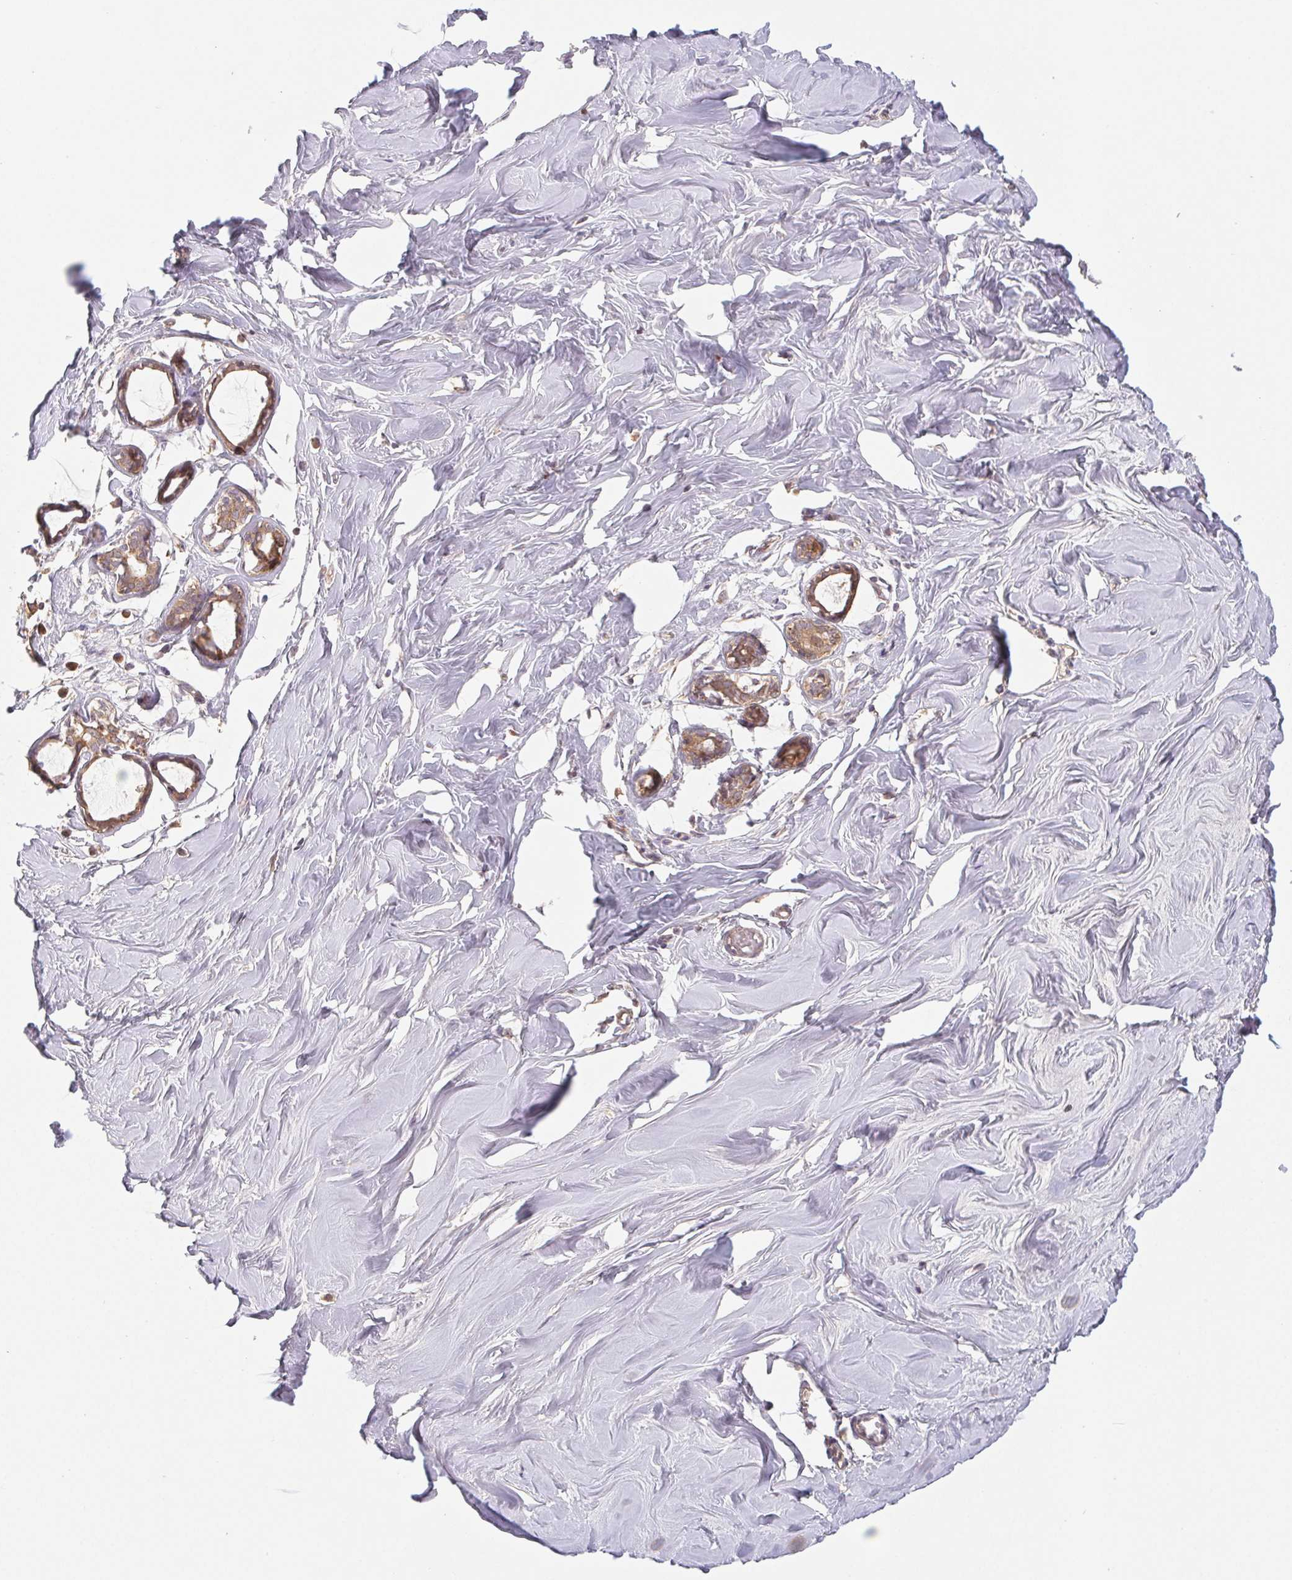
{"staining": {"intensity": "weak", "quantity": "<25%", "location": "cytoplasmic/membranous"}, "tissue": "breast", "cell_type": "Adipocytes", "image_type": "normal", "snomed": [{"axis": "morphology", "description": "Normal tissue, NOS"}, {"axis": "topography", "description": "Breast"}], "caption": "IHC of normal human breast displays no positivity in adipocytes. (Brightfield microscopy of DAB immunohistochemistry at high magnification).", "gene": "MTHFD1L", "patient": {"sex": "female", "age": 27}}